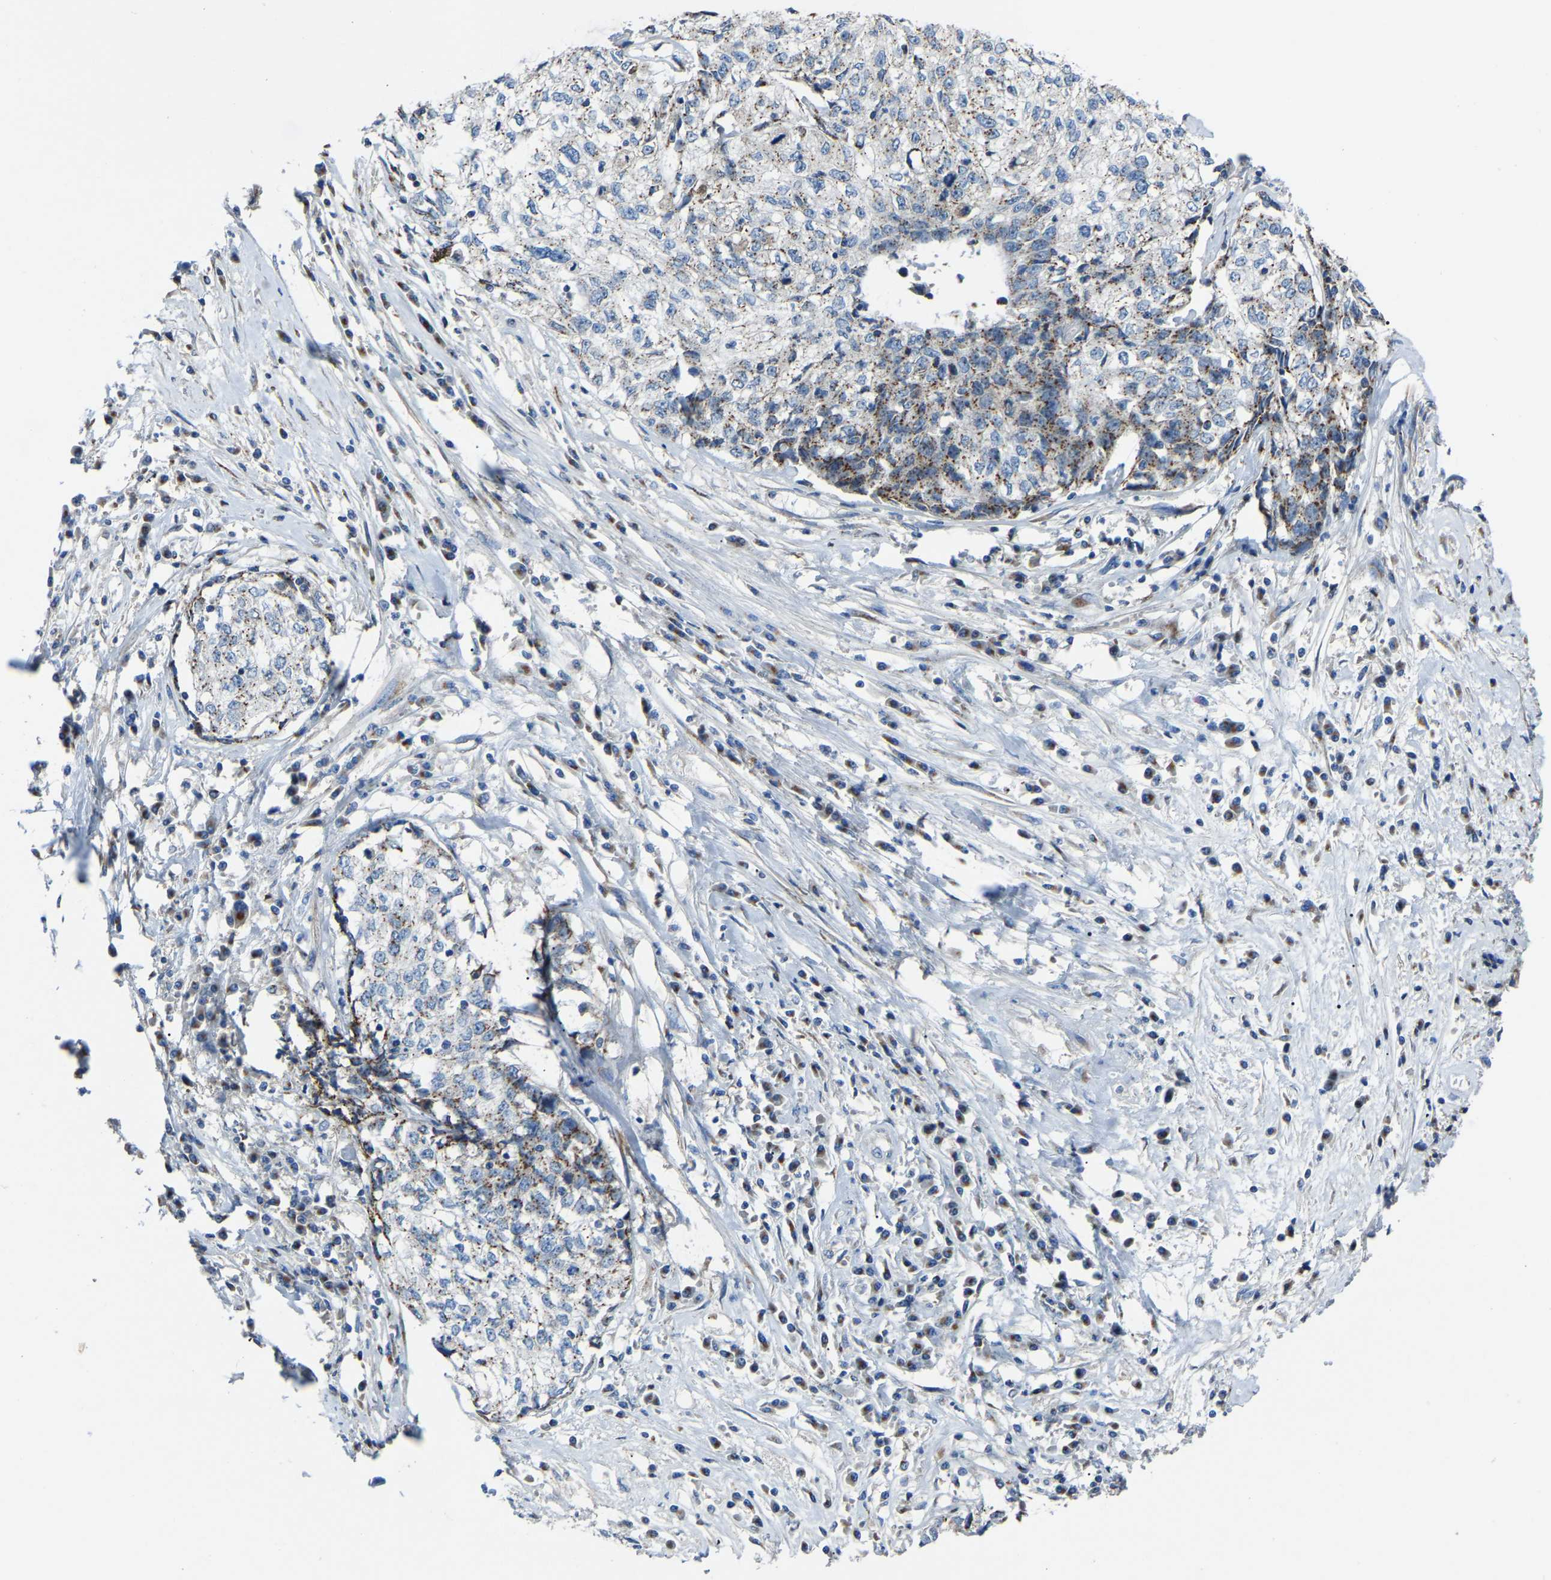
{"staining": {"intensity": "weak", "quantity": ">75%", "location": "cytoplasmic/membranous"}, "tissue": "cervical cancer", "cell_type": "Tumor cells", "image_type": "cancer", "snomed": [{"axis": "morphology", "description": "Squamous cell carcinoma, NOS"}, {"axis": "topography", "description": "Cervix"}], "caption": "High-power microscopy captured an immunohistochemistry image of squamous cell carcinoma (cervical), revealing weak cytoplasmic/membranous staining in approximately >75% of tumor cells. Using DAB (brown) and hematoxylin (blue) stains, captured at high magnification using brightfield microscopy.", "gene": "CANT1", "patient": {"sex": "female", "age": 57}}